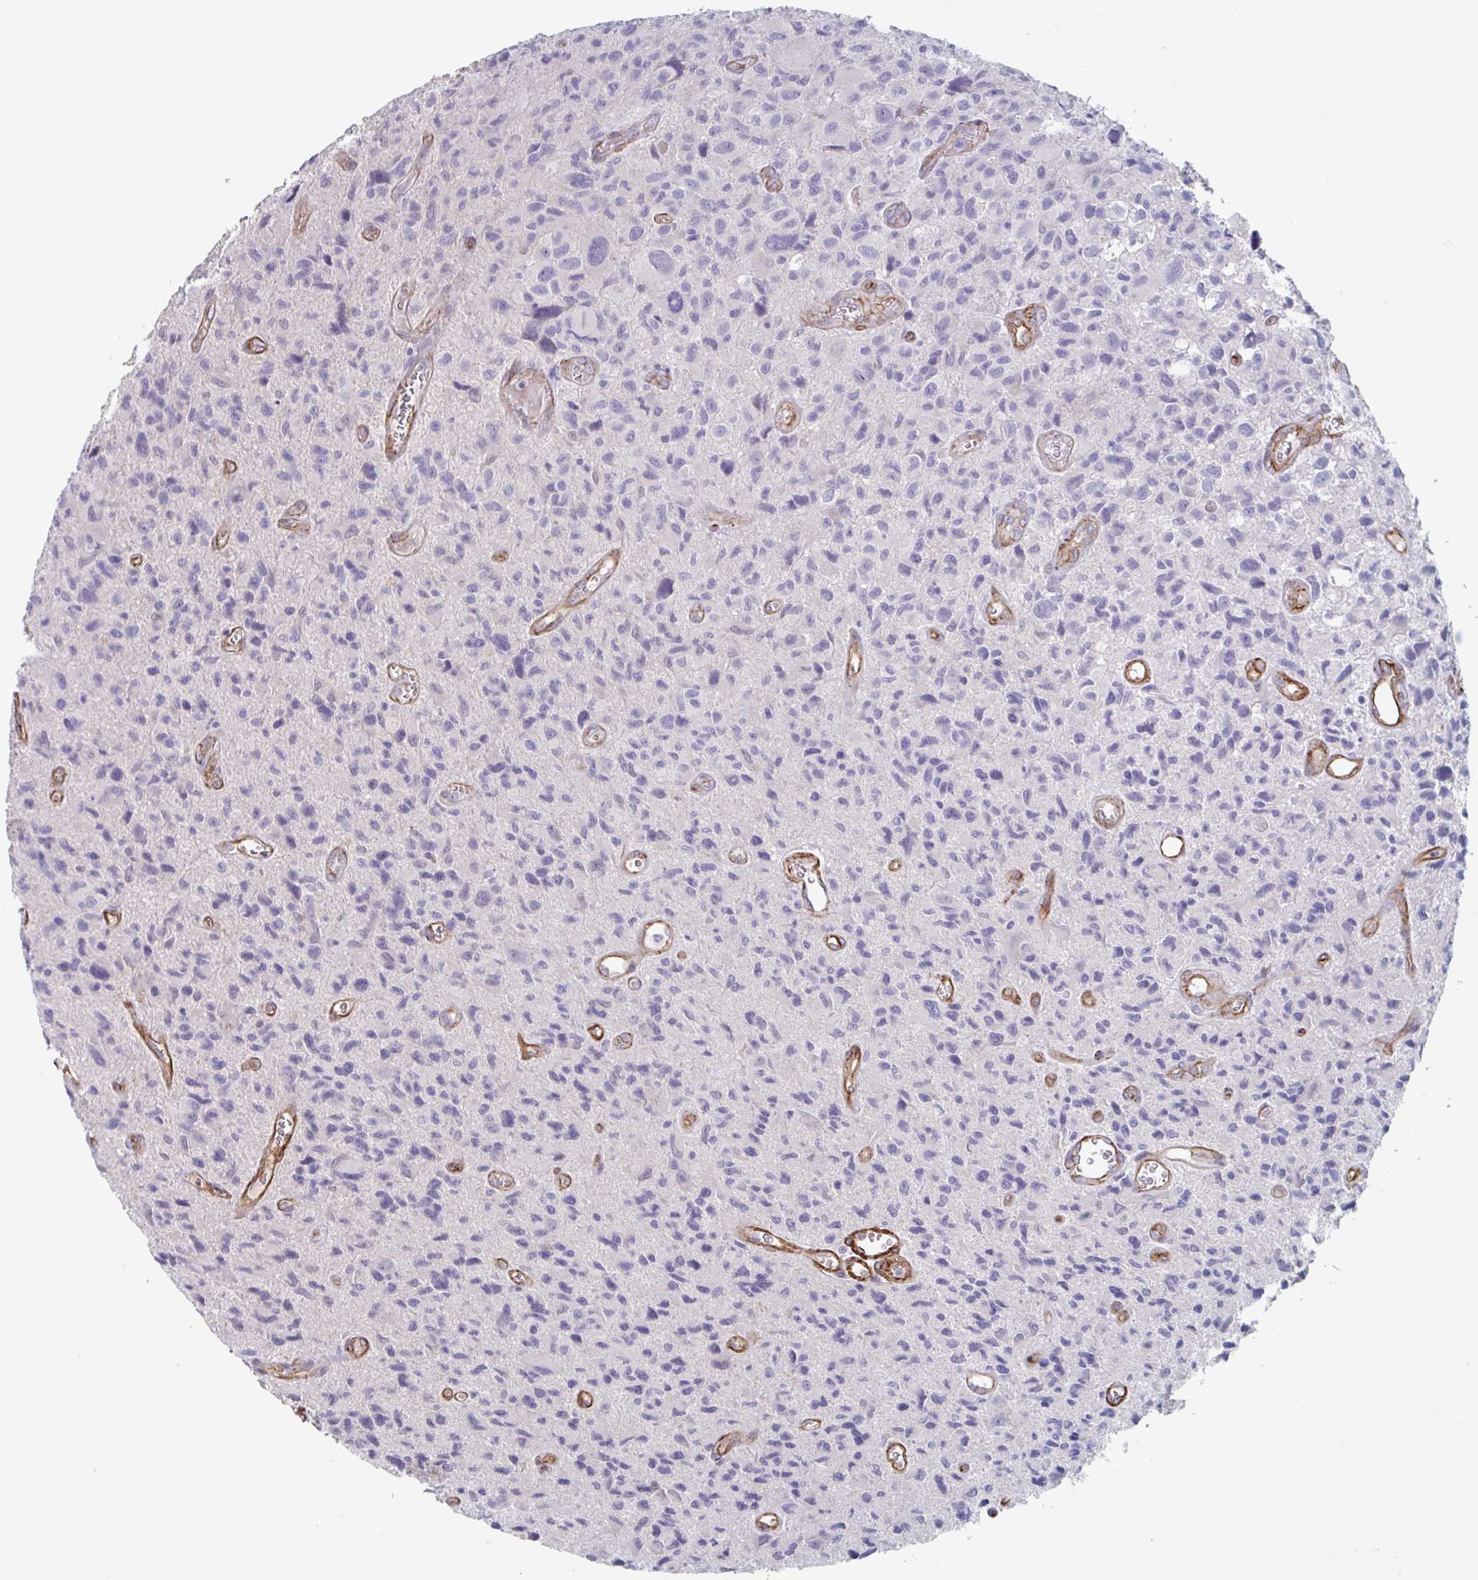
{"staining": {"intensity": "negative", "quantity": "none", "location": "none"}, "tissue": "glioma", "cell_type": "Tumor cells", "image_type": "cancer", "snomed": [{"axis": "morphology", "description": "Glioma, malignant, High grade"}, {"axis": "topography", "description": "Brain"}], "caption": "The photomicrograph reveals no staining of tumor cells in malignant glioma (high-grade).", "gene": "CITED4", "patient": {"sex": "male", "age": 76}}